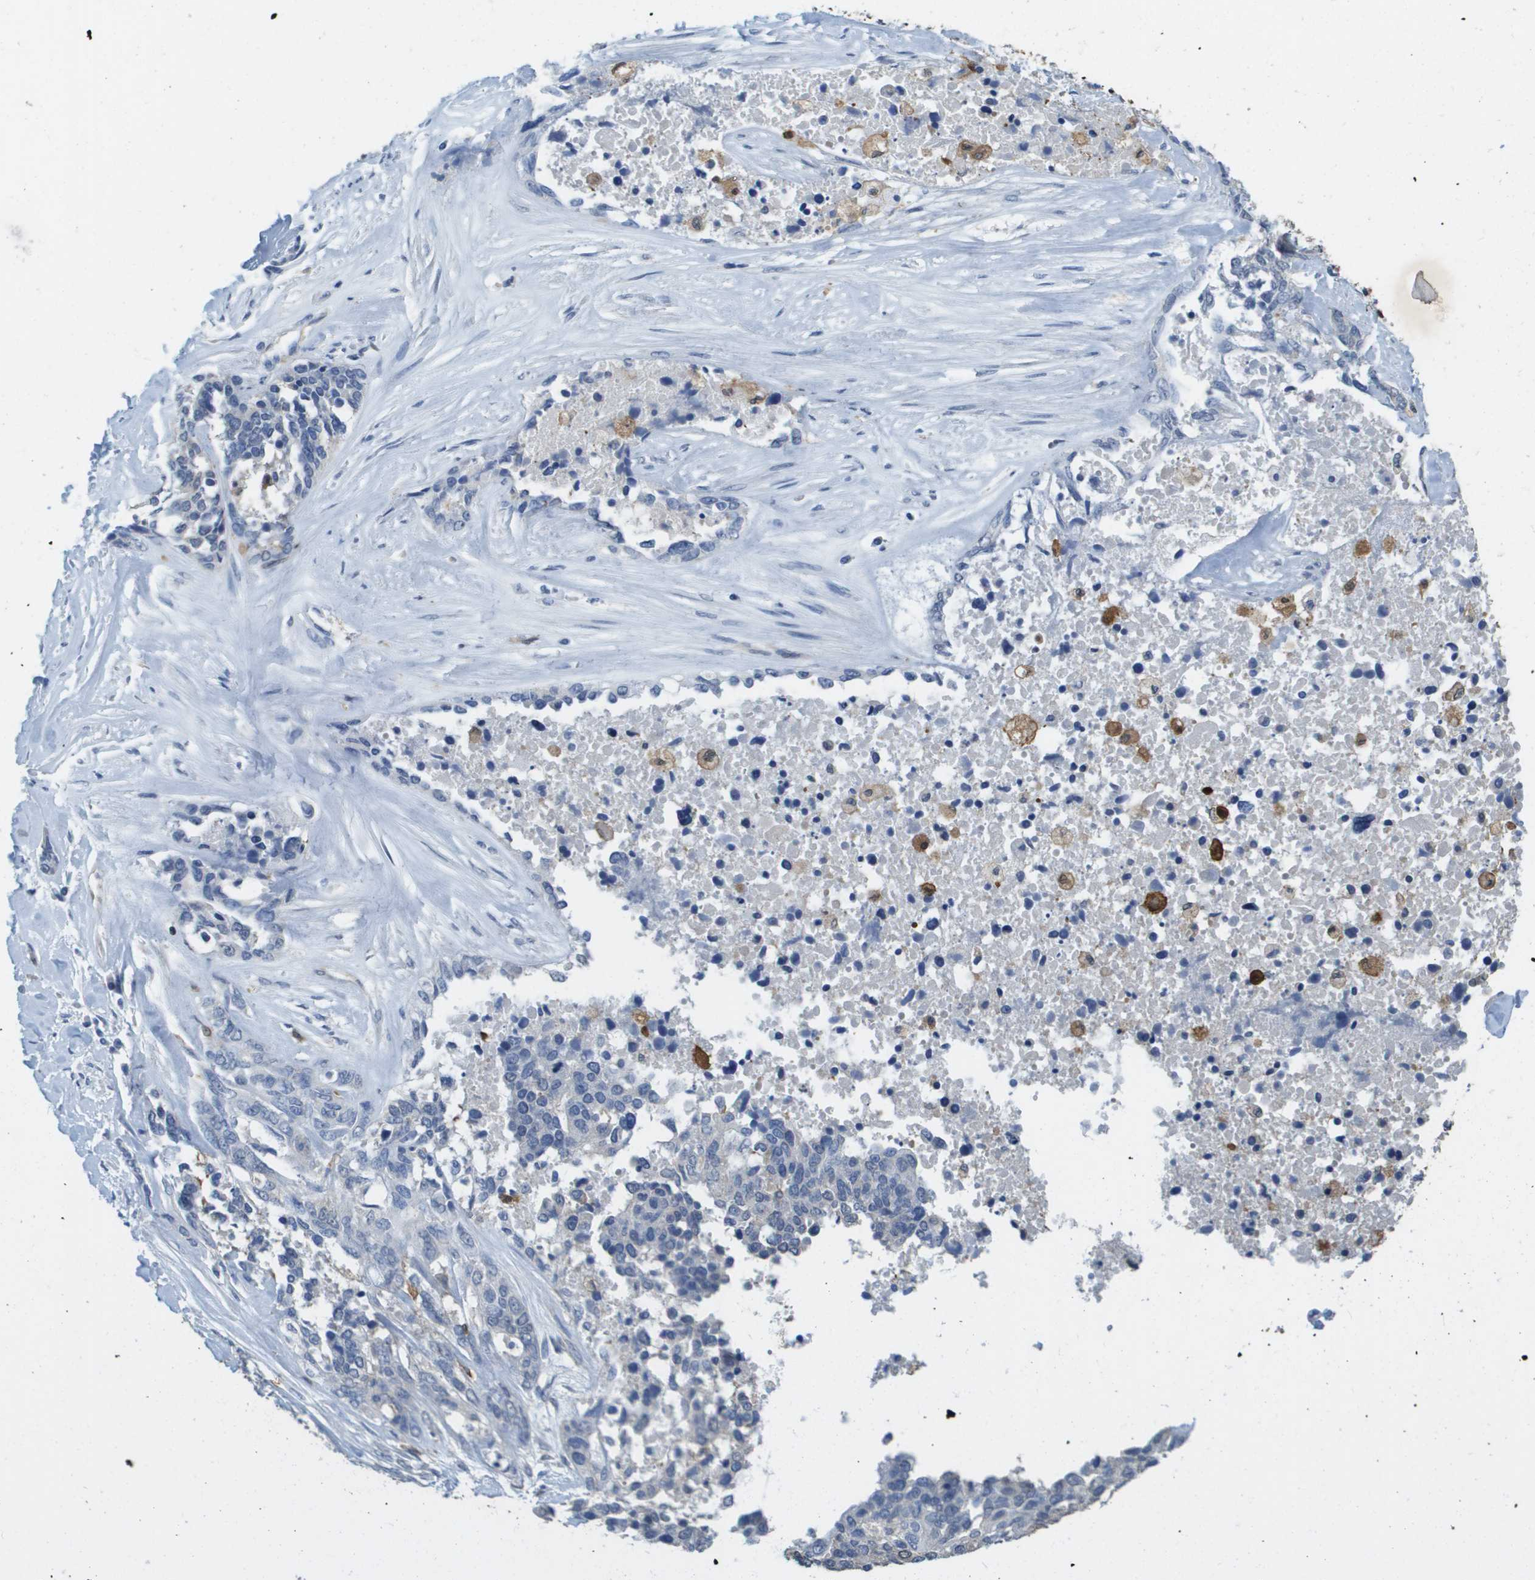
{"staining": {"intensity": "negative", "quantity": "none", "location": "none"}, "tissue": "ovarian cancer", "cell_type": "Tumor cells", "image_type": "cancer", "snomed": [{"axis": "morphology", "description": "Cystadenocarcinoma, serous, NOS"}, {"axis": "topography", "description": "Ovary"}], "caption": "Tumor cells are negative for protein expression in human serous cystadenocarcinoma (ovarian).", "gene": "FABP5", "patient": {"sex": "female", "age": 44}}